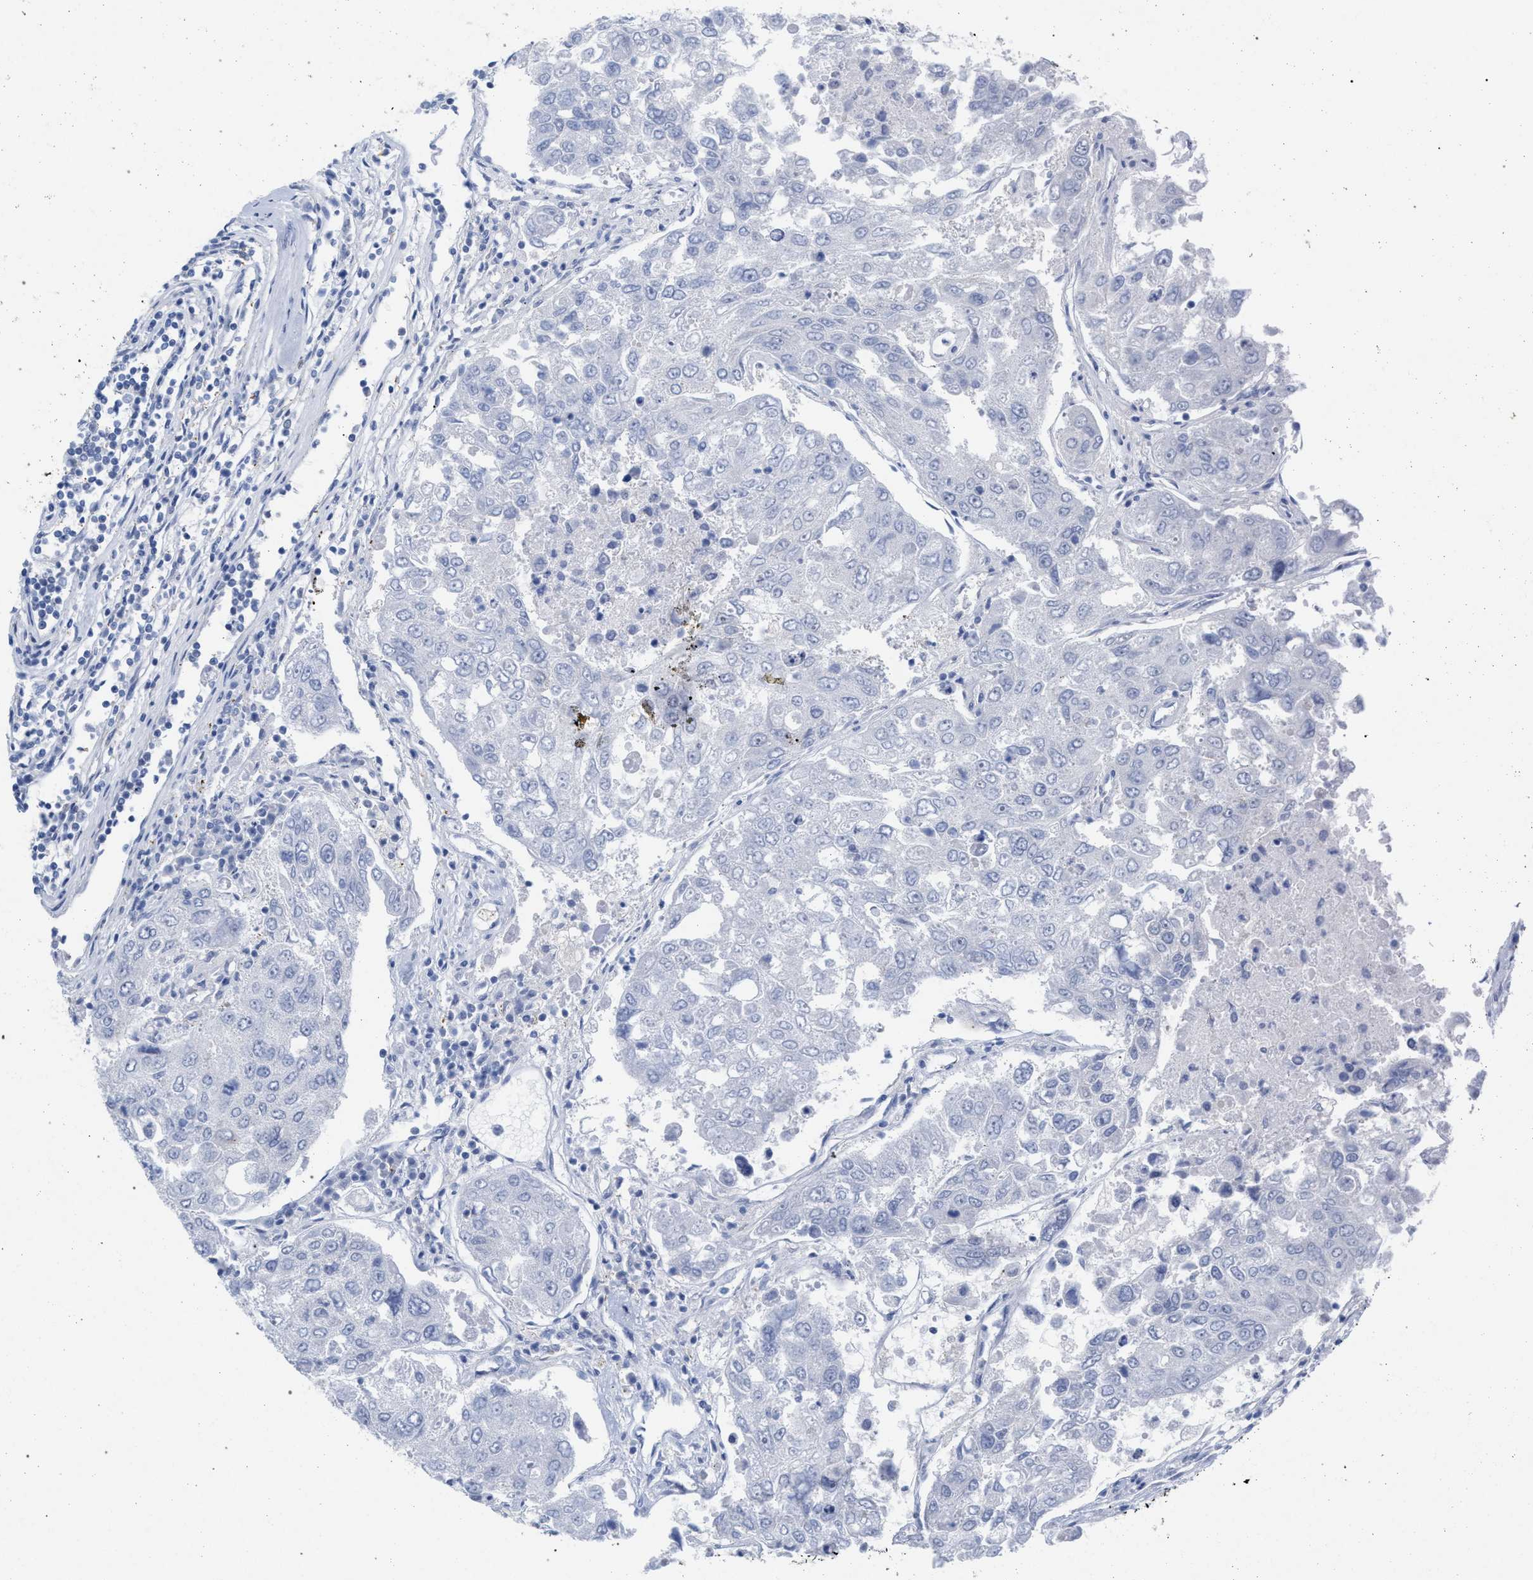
{"staining": {"intensity": "negative", "quantity": "none", "location": "none"}, "tissue": "urothelial cancer", "cell_type": "Tumor cells", "image_type": "cancer", "snomed": [{"axis": "morphology", "description": "Urothelial carcinoma, High grade"}, {"axis": "topography", "description": "Lymph node"}, {"axis": "topography", "description": "Urinary bladder"}], "caption": "An immunohistochemistry (IHC) photomicrograph of urothelial cancer is shown. There is no staining in tumor cells of urothelial cancer. (DAB (3,3'-diaminobenzidine) immunohistochemistry, high magnification).", "gene": "FHOD3", "patient": {"sex": "male", "age": 51}}